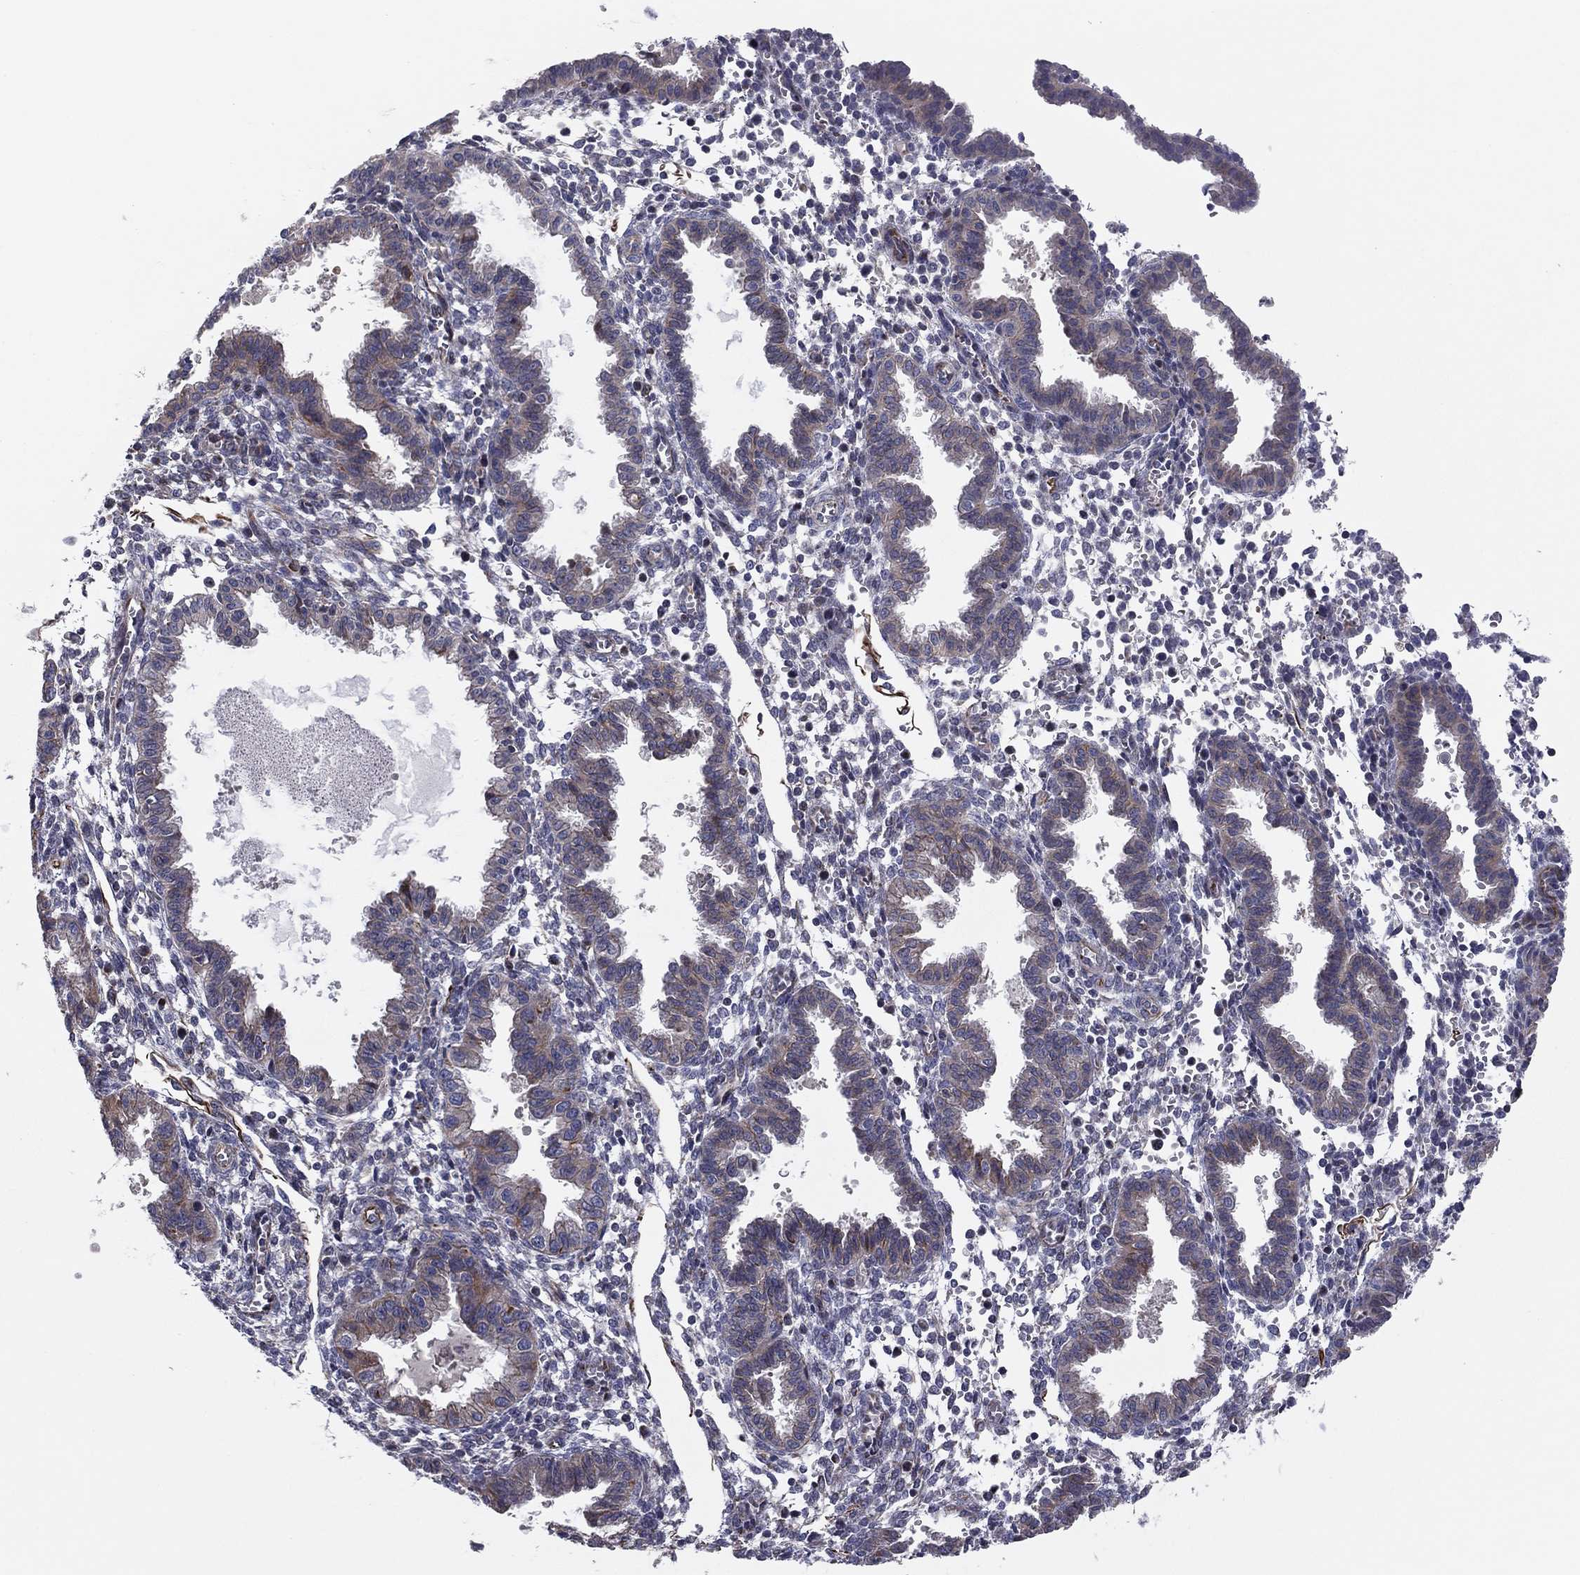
{"staining": {"intensity": "moderate", "quantity": "<25%", "location": "cytoplasmic/membranous"}, "tissue": "endometrium", "cell_type": "Cells in endometrial stroma", "image_type": "normal", "snomed": [{"axis": "morphology", "description": "Normal tissue, NOS"}, {"axis": "topography", "description": "Endometrium"}], "caption": "IHC (DAB) staining of normal human endometrium reveals moderate cytoplasmic/membranous protein staining in approximately <25% of cells in endometrial stroma.", "gene": "CLSTN1", "patient": {"sex": "female", "age": 37}}